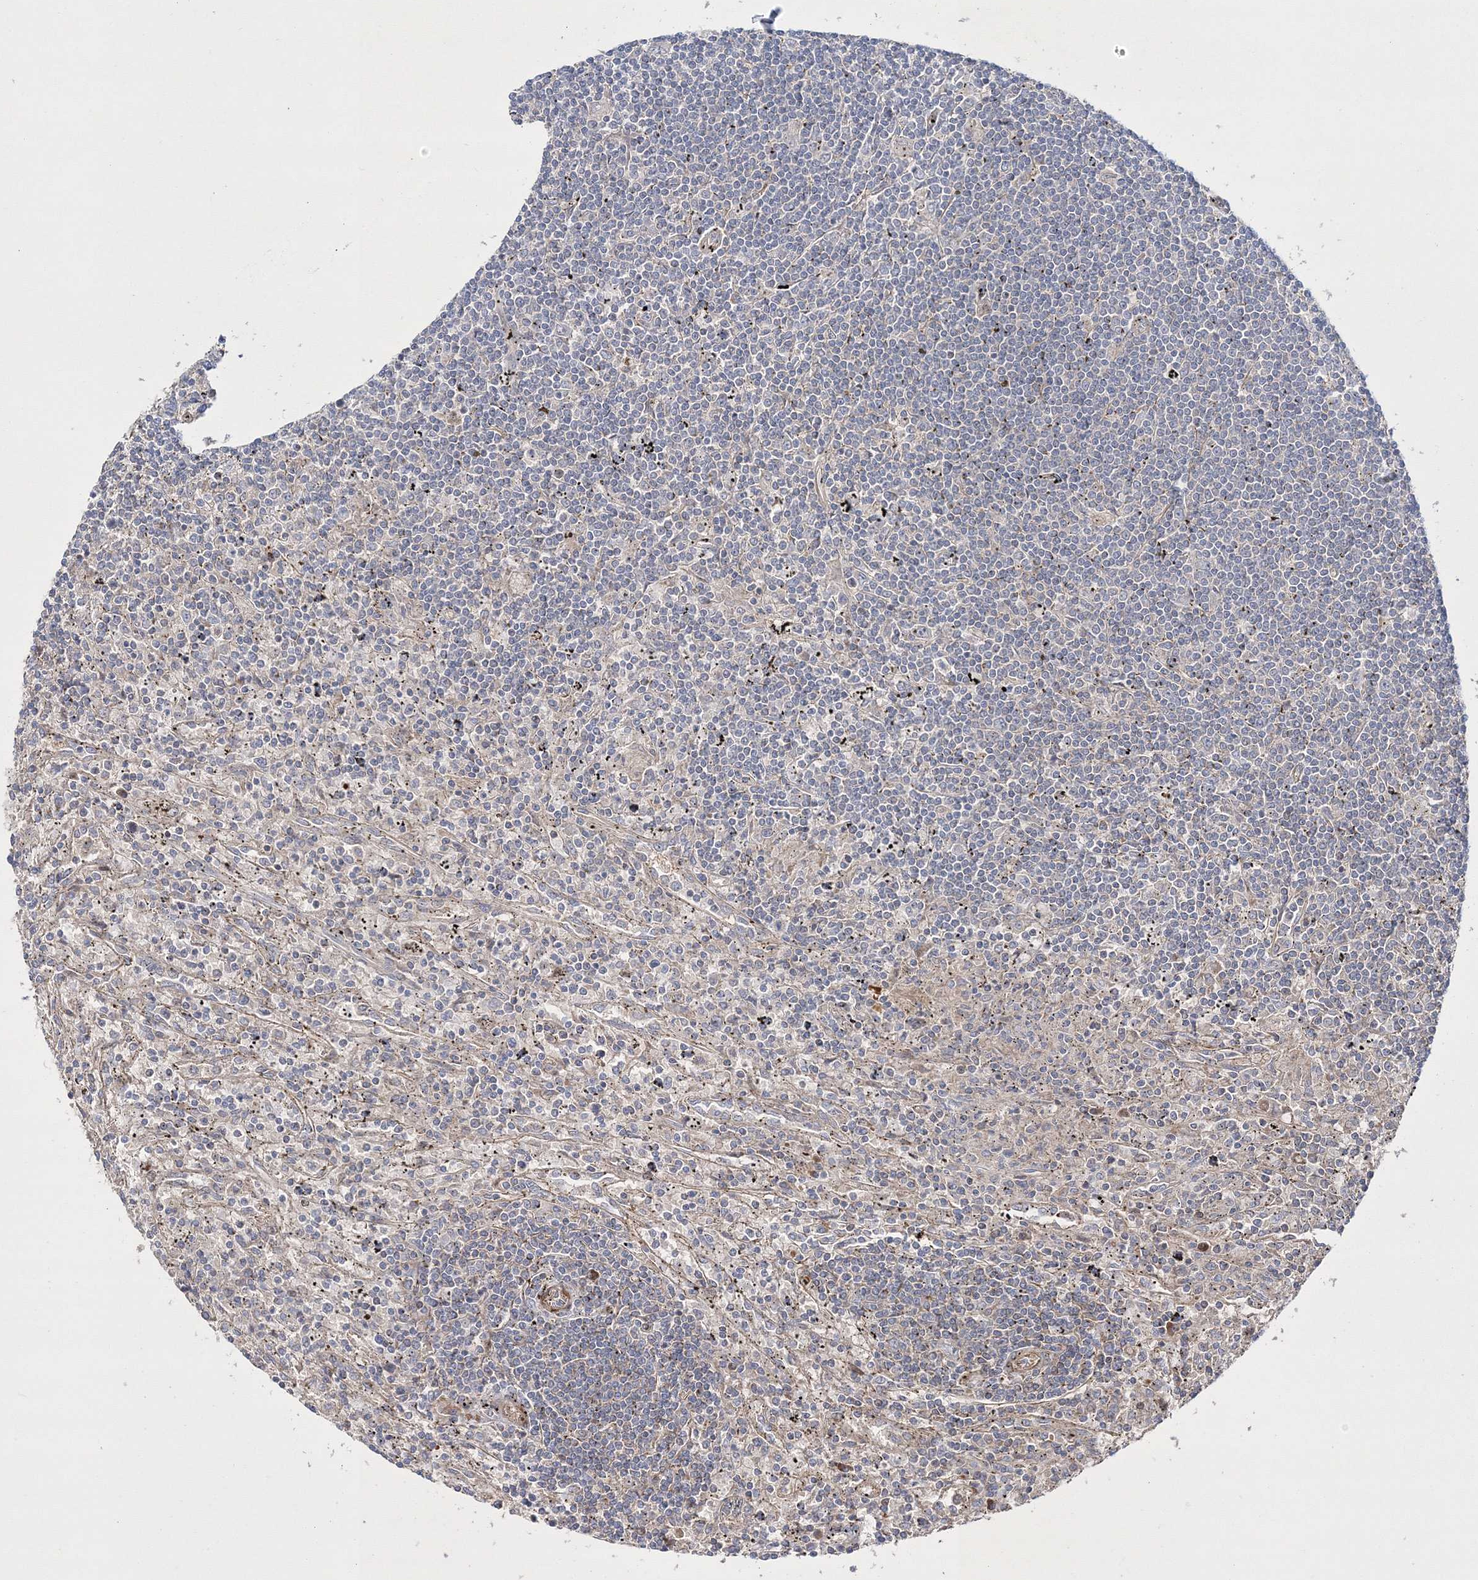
{"staining": {"intensity": "negative", "quantity": "none", "location": "none"}, "tissue": "lymphoma", "cell_type": "Tumor cells", "image_type": "cancer", "snomed": [{"axis": "morphology", "description": "Malignant lymphoma, non-Hodgkin's type, Low grade"}, {"axis": "topography", "description": "Spleen"}], "caption": "Histopathology image shows no significant protein positivity in tumor cells of malignant lymphoma, non-Hodgkin's type (low-grade). (DAB (3,3'-diaminobenzidine) immunohistochemistry, high magnification).", "gene": "ZSWIM6", "patient": {"sex": "male", "age": 76}}